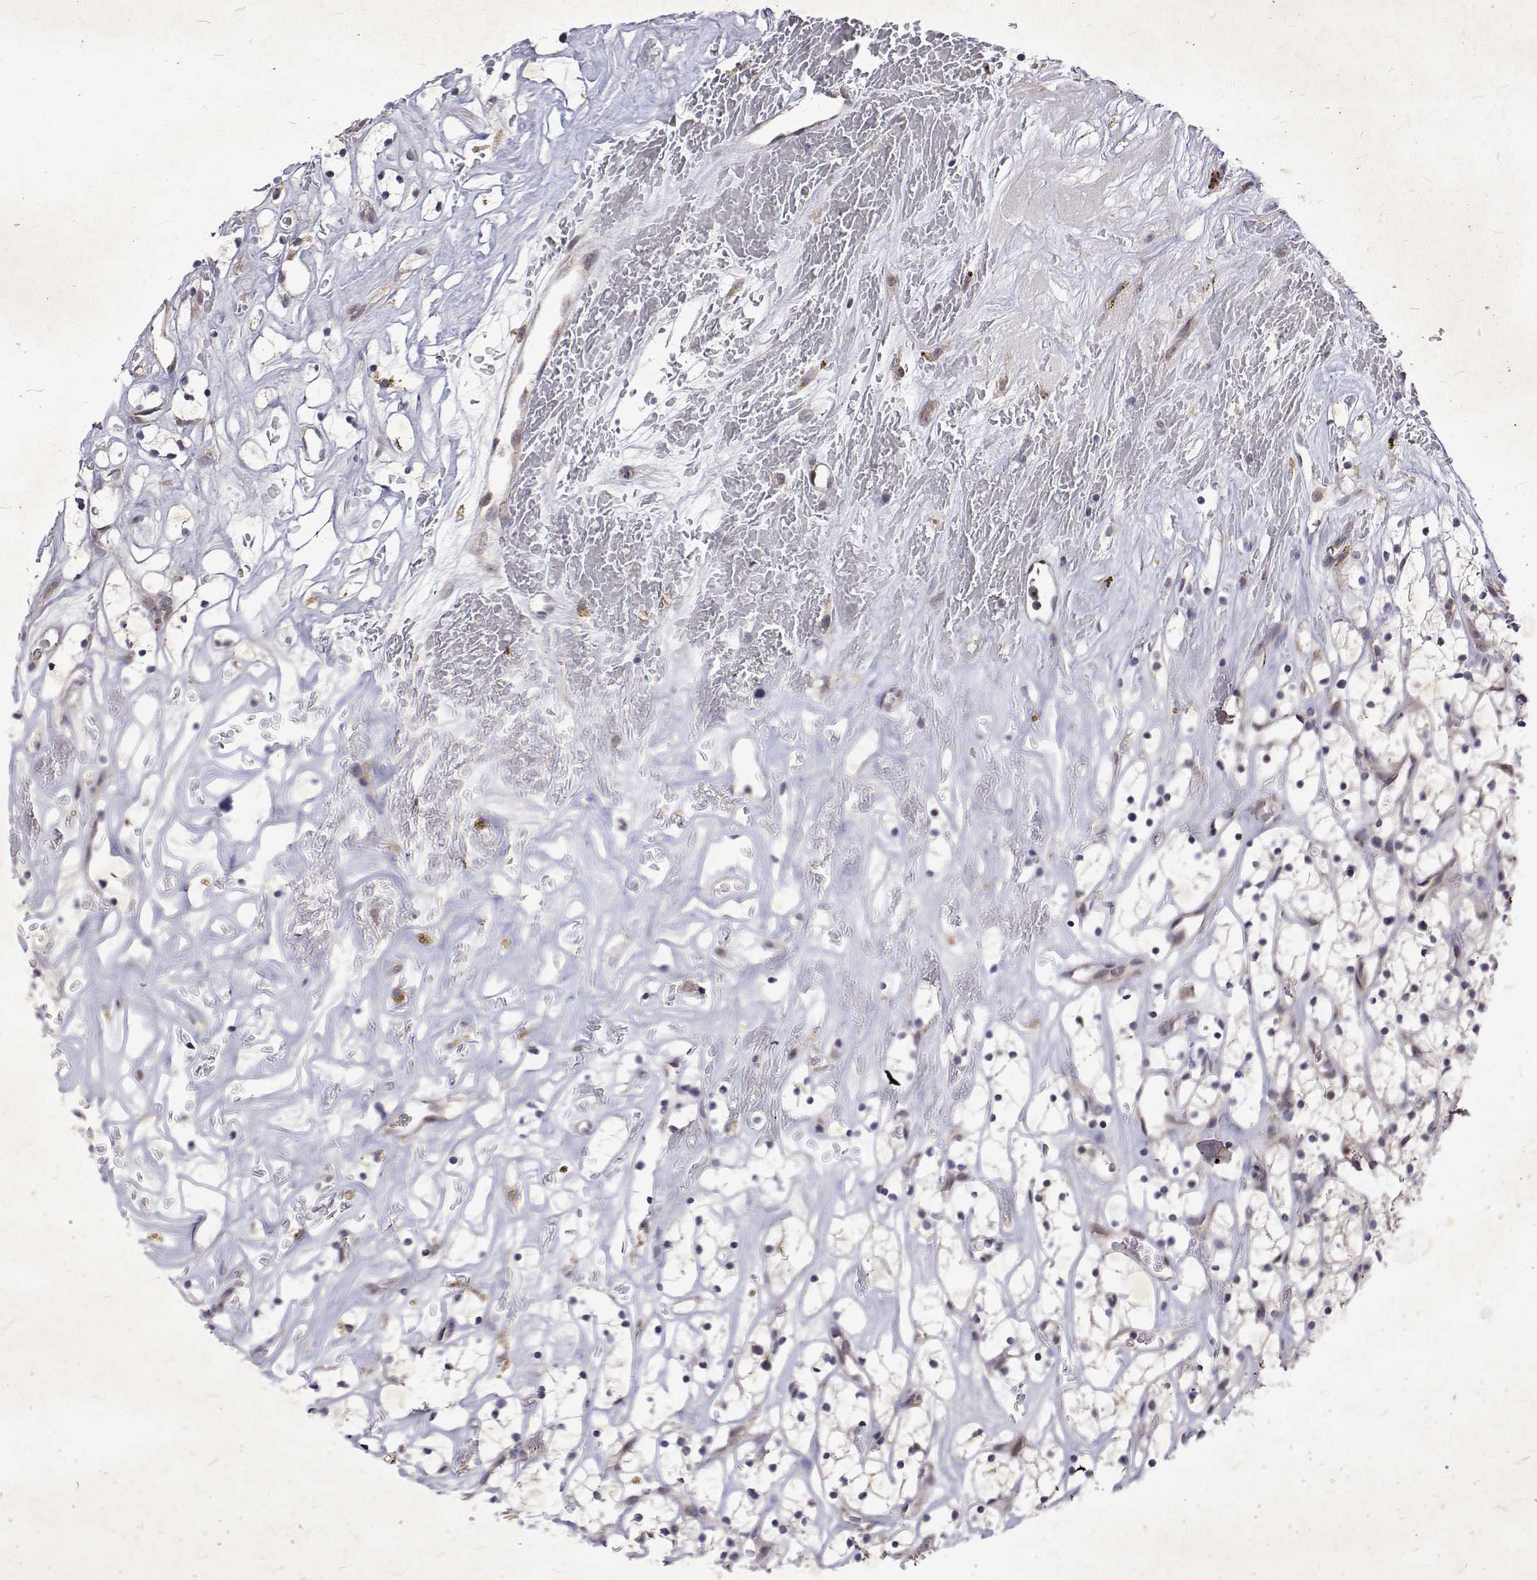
{"staining": {"intensity": "negative", "quantity": "none", "location": "none"}, "tissue": "renal cancer", "cell_type": "Tumor cells", "image_type": "cancer", "snomed": [{"axis": "morphology", "description": "Adenocarcinoma, NOS"}, {"axis": "topography", "description": "Kidney"}], "caption": "DAB immunohistochemical staining of adenocarcinoma (renal) shows no significant staining in tumor cells.", "gene": "ALKBH8", "patient": {"sex": "female", "age": 64}}